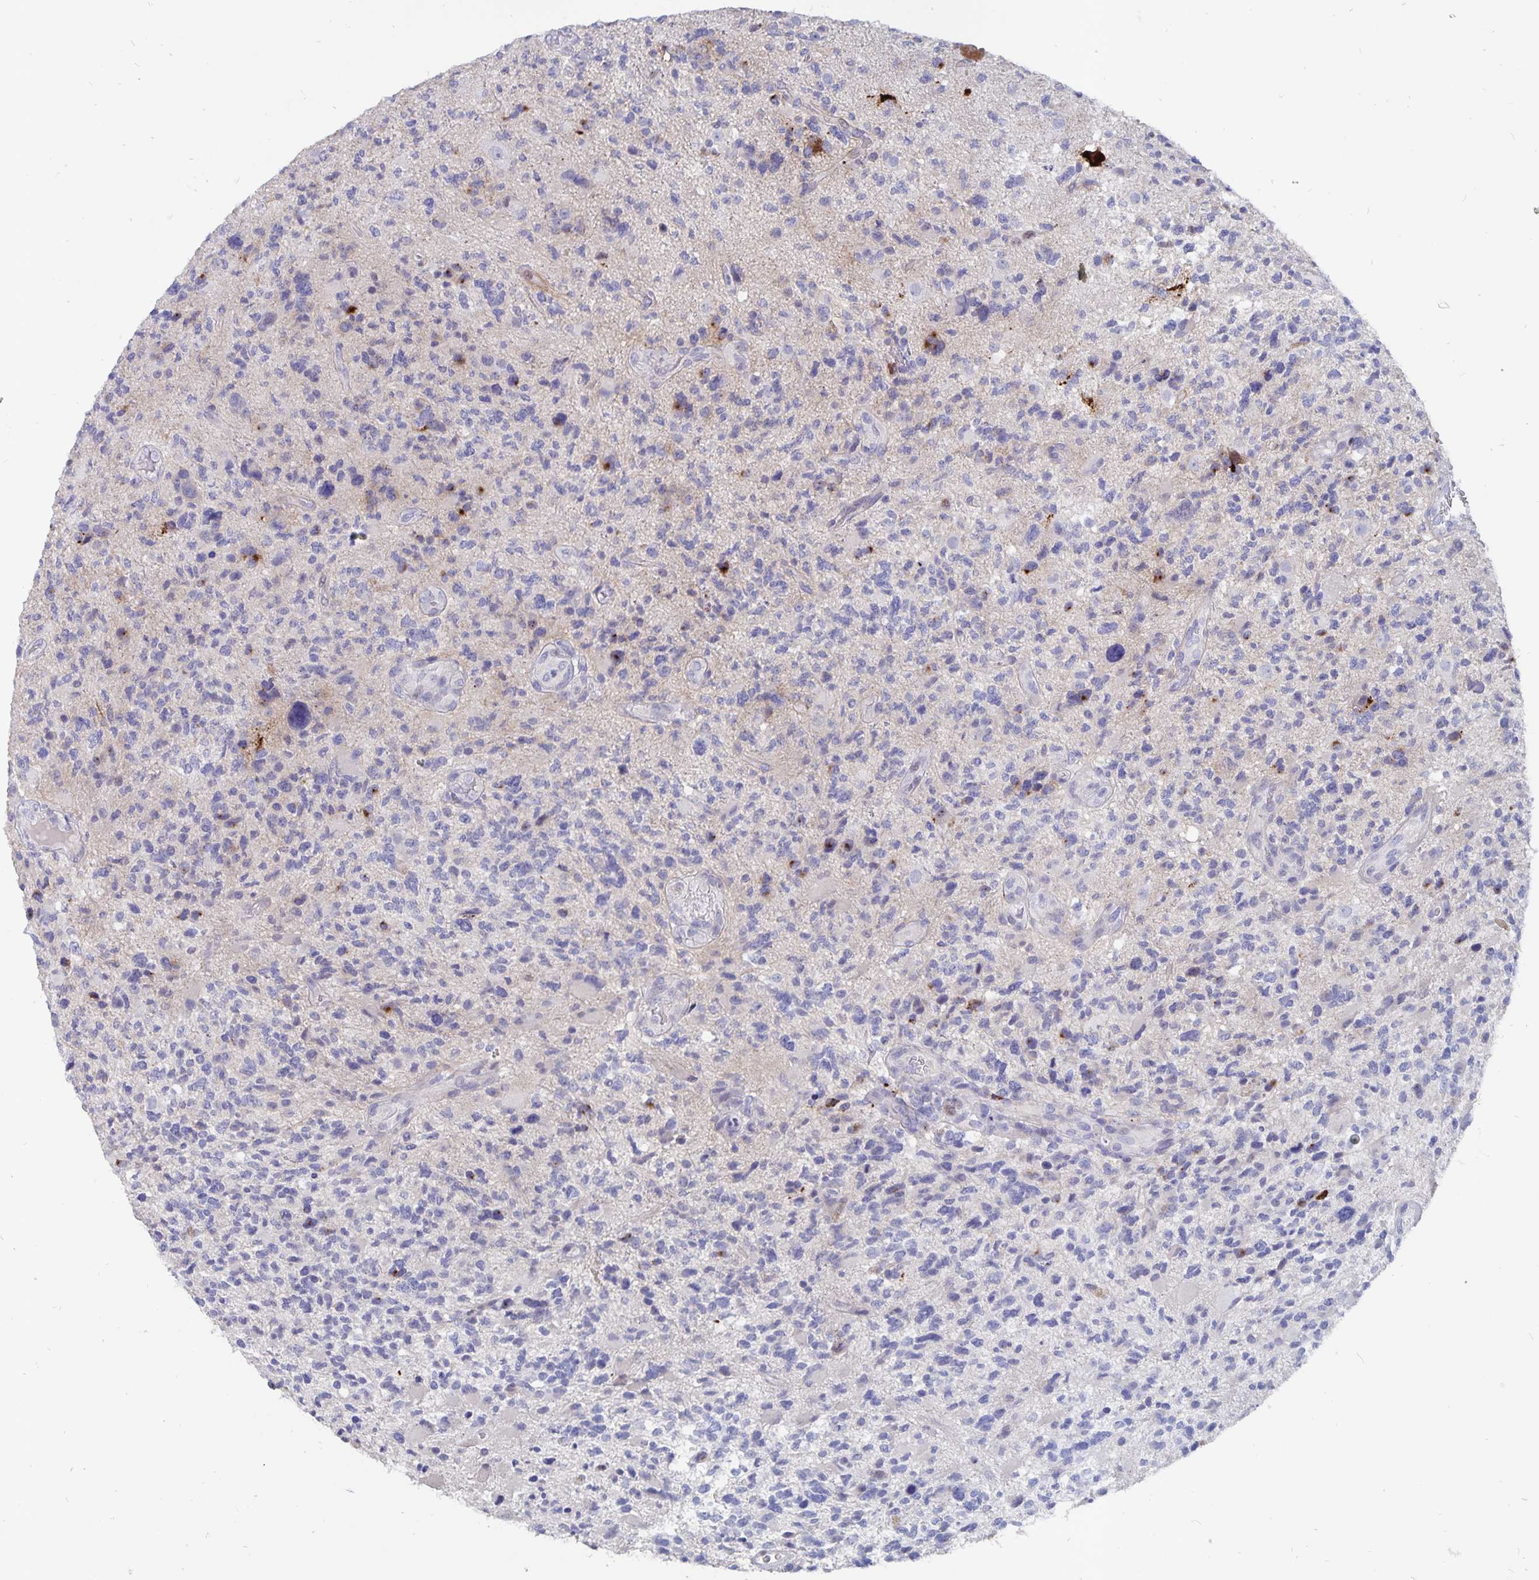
{"staining": {"intensity": "negative", "quantity": "none", "location": "none"}, "tissue": "glioma", "cell_type": "Tumor cells", "image_type": "cancer", "snomed": [{"axis": "morphology", "description": "Glioma, malignant, High grade"}, {"axis": "topography", "description": "Brain"}], "caption": "Immunohistochemical staining of human high-grade glioma (malignant) demonstrates no significant expression in tumor cells.", "gene": "SMOC1", "patient": {"sex": "female", "age": 71}}